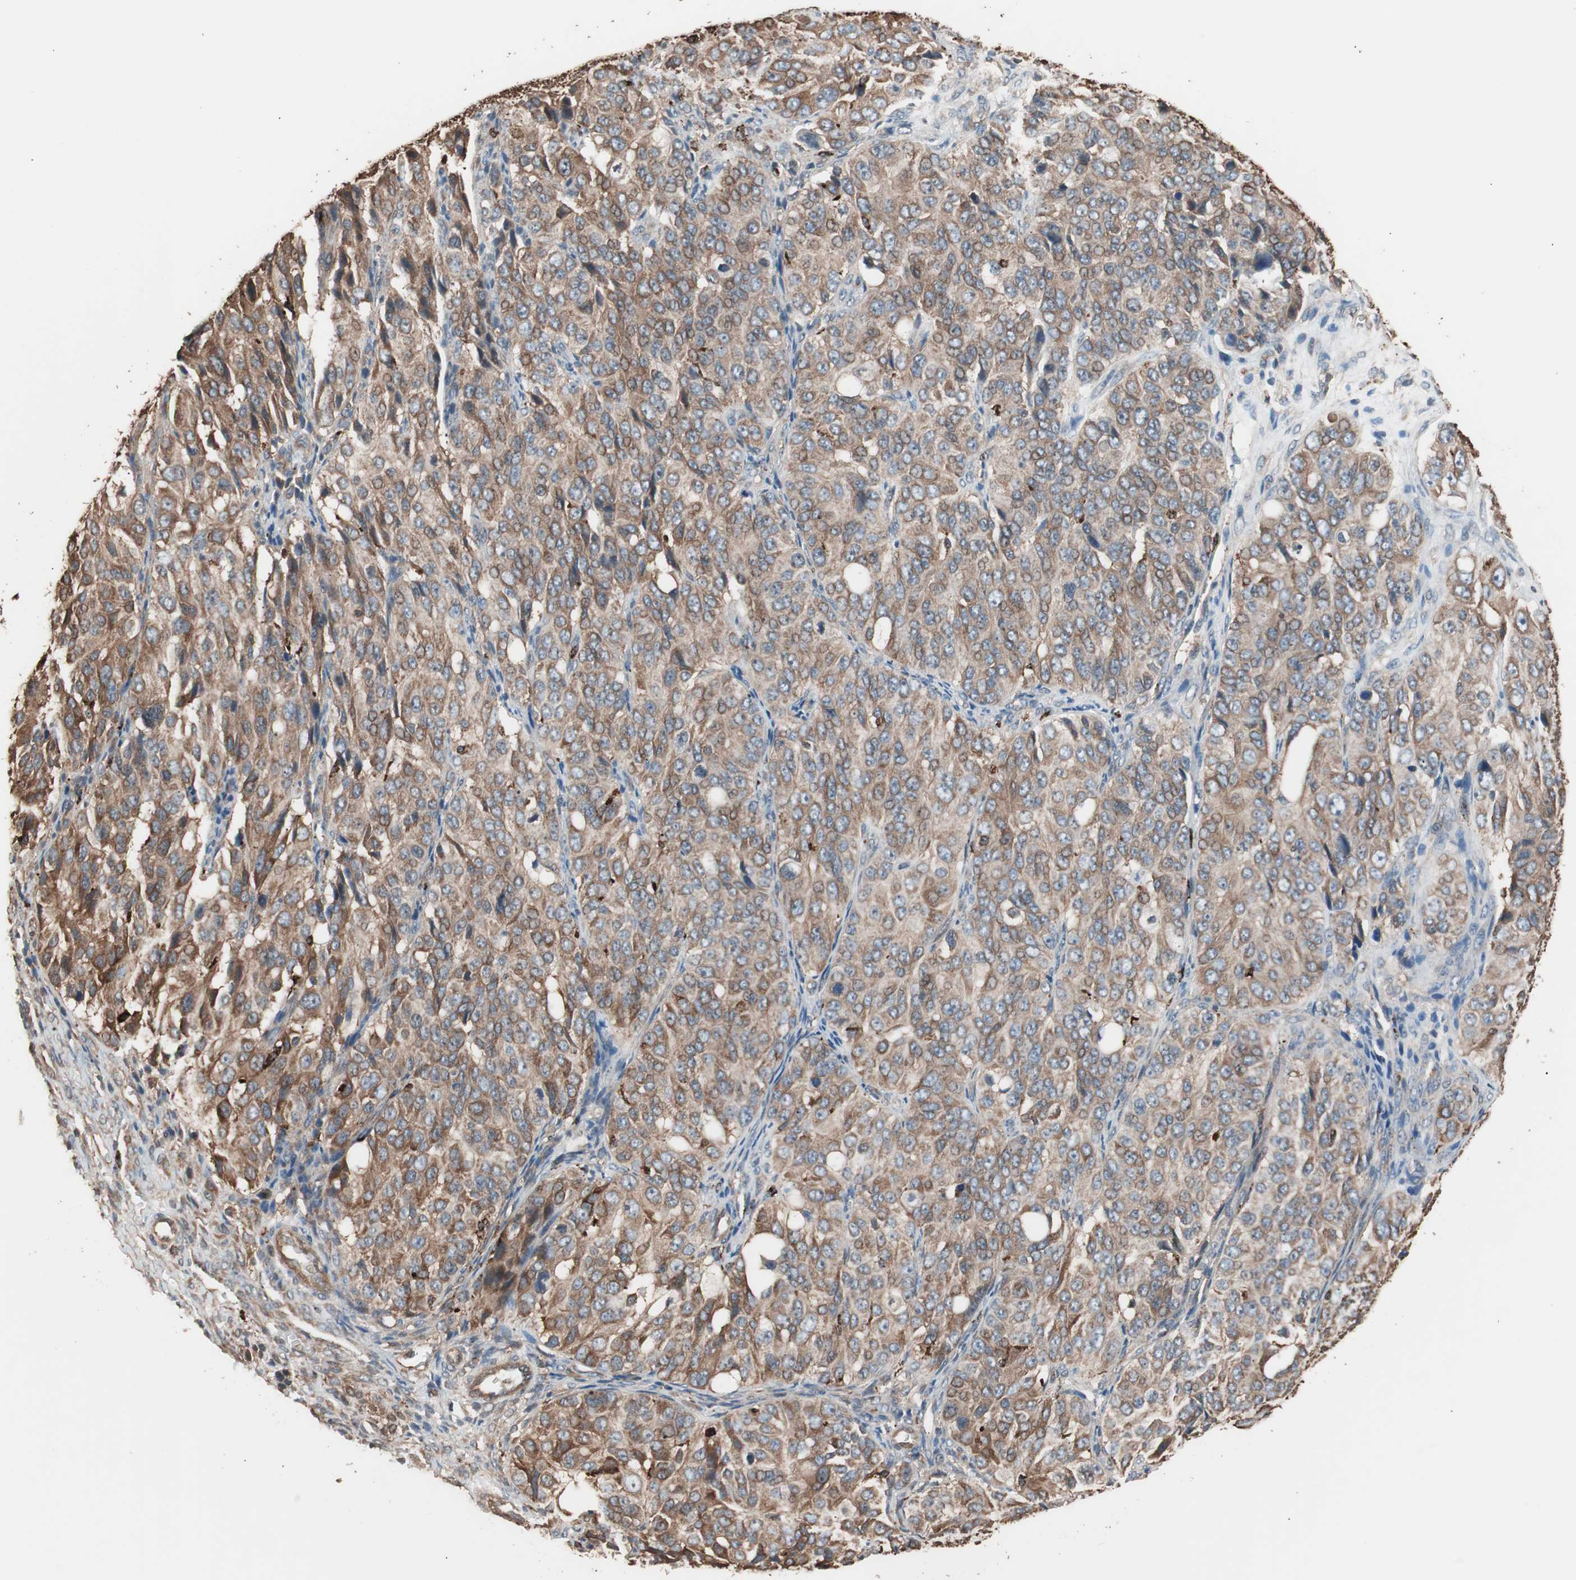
{"staining": {"intensity": "moderate", "quantity": ">75%", "location": "cytoplasmic/membranous"}, "tissue": "ovarian cancer", "cell_type": "Tumor cells", "image_type": "cancer", "snomed": [{"axis": "morphology", "description": "Carcinoma, endometroid"}, {"axis": "topography", "description": "Ovary"}], "caption": "Immunohistochemical staining of human ovarian endometroid carcinoma exhibits moderate cytoplasmic/membranous protein positivity in about >75% of tumor cells. (DAB = brown stain, brightfield microscopy at high magnification).", "gene": "CCT3", "patient": {"sex": "female", "age": 51}}